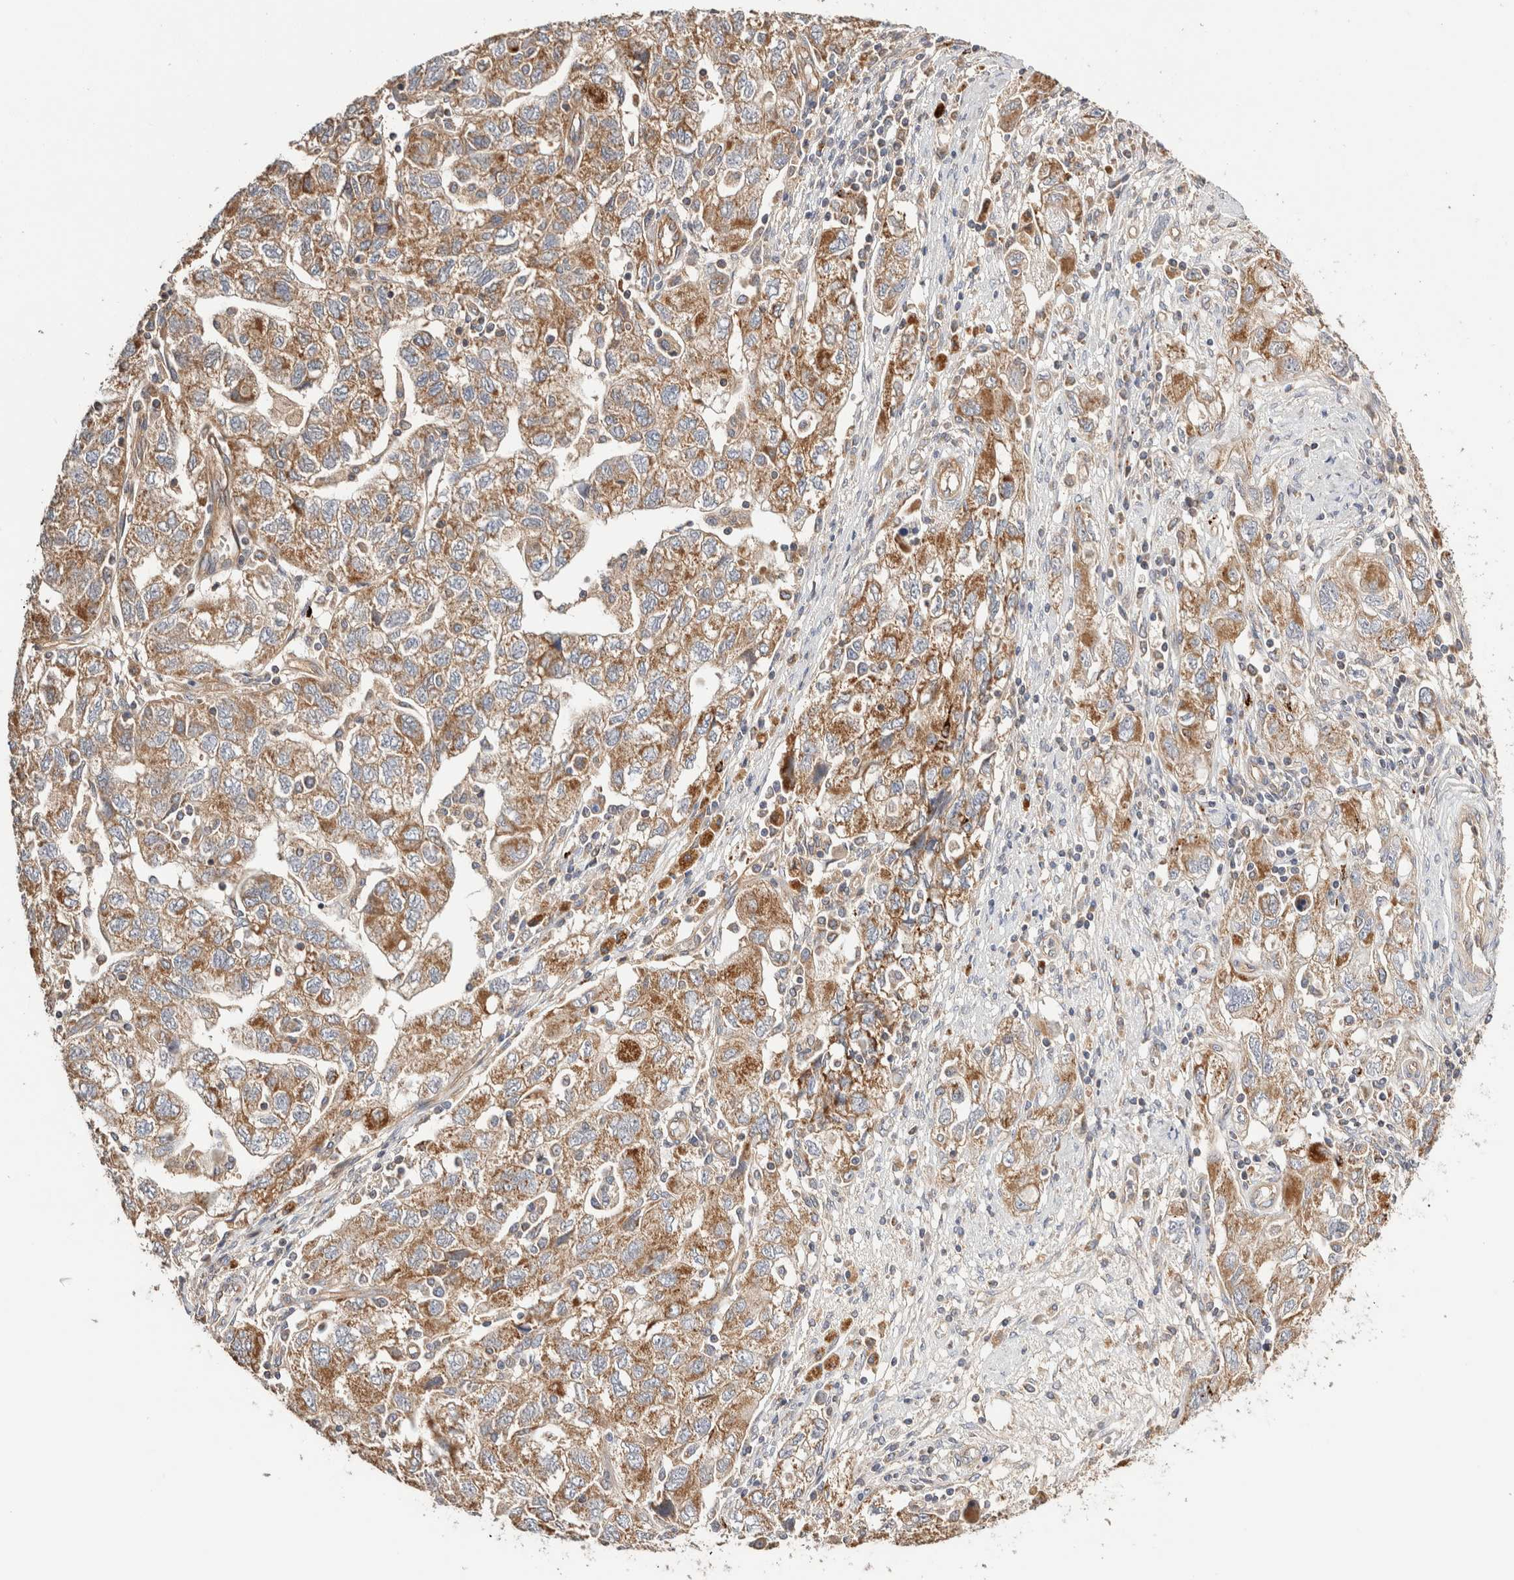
{"staining": {"intensity": "moderate", "quantity": ">75%", "location": "cytoplasmic/membranous"}, "tissue": "ovarian cancer", "cell_type": "Tumor cells", "image_type": "cancer", "snomed": [{"axis": "morphology", "description": "Carcinoma, NOS"}, {"axis": "morphology", "description": "Cystadenocarcinoma, serous, NOS"}, {"axis": "topography", "description": "Ovary"}], "caption": "This is an image of immunohistochemistry staining of ovarian cancer (carcinoma), which shows moderate positivity in the cytoplasmic/membranous of tumor cells.", "gene": "B3GNTL1", "patient": {"sex": "female", "age": 69}}